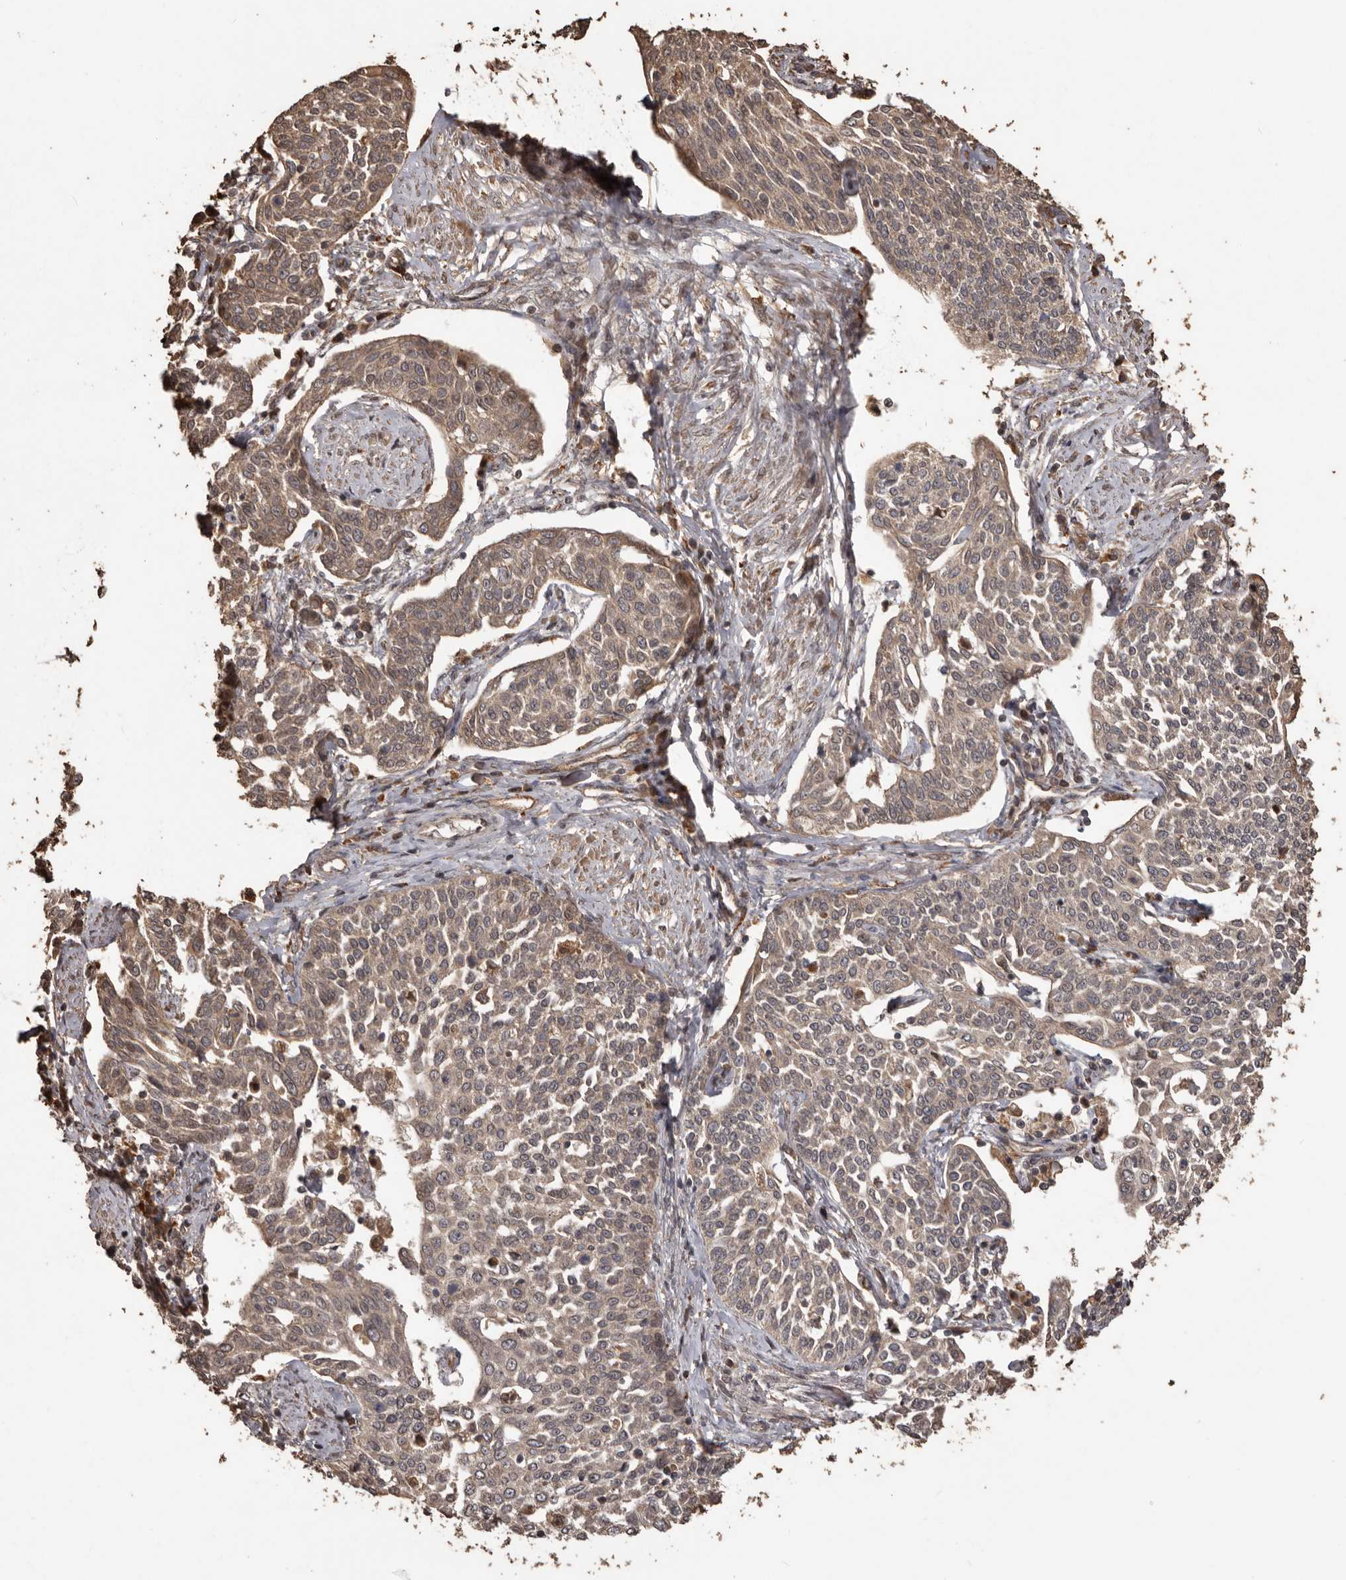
{"staining": {"intensity": "weak", "quantity": ">75%", "location": "cytoplasmic/membranous,nuclear"}, "tissue": "cervical cancer", "cell_type": "Tumor cells", "image_type": "cancer", "snomed": [{"axis": "morphology", "description": "Squamous cell carcinoma, NOS"}, {"axis": "topography", "description": "Cervix"}], "caption": "A low amount of weak cytoplasmic/membranous and nuclear positivity is seen in approximately >75% of tumor cells in cervical squamous cell carcinoma tissue.", "gene": "NUP43", "patient": {"sex": "female", "age": 34}}